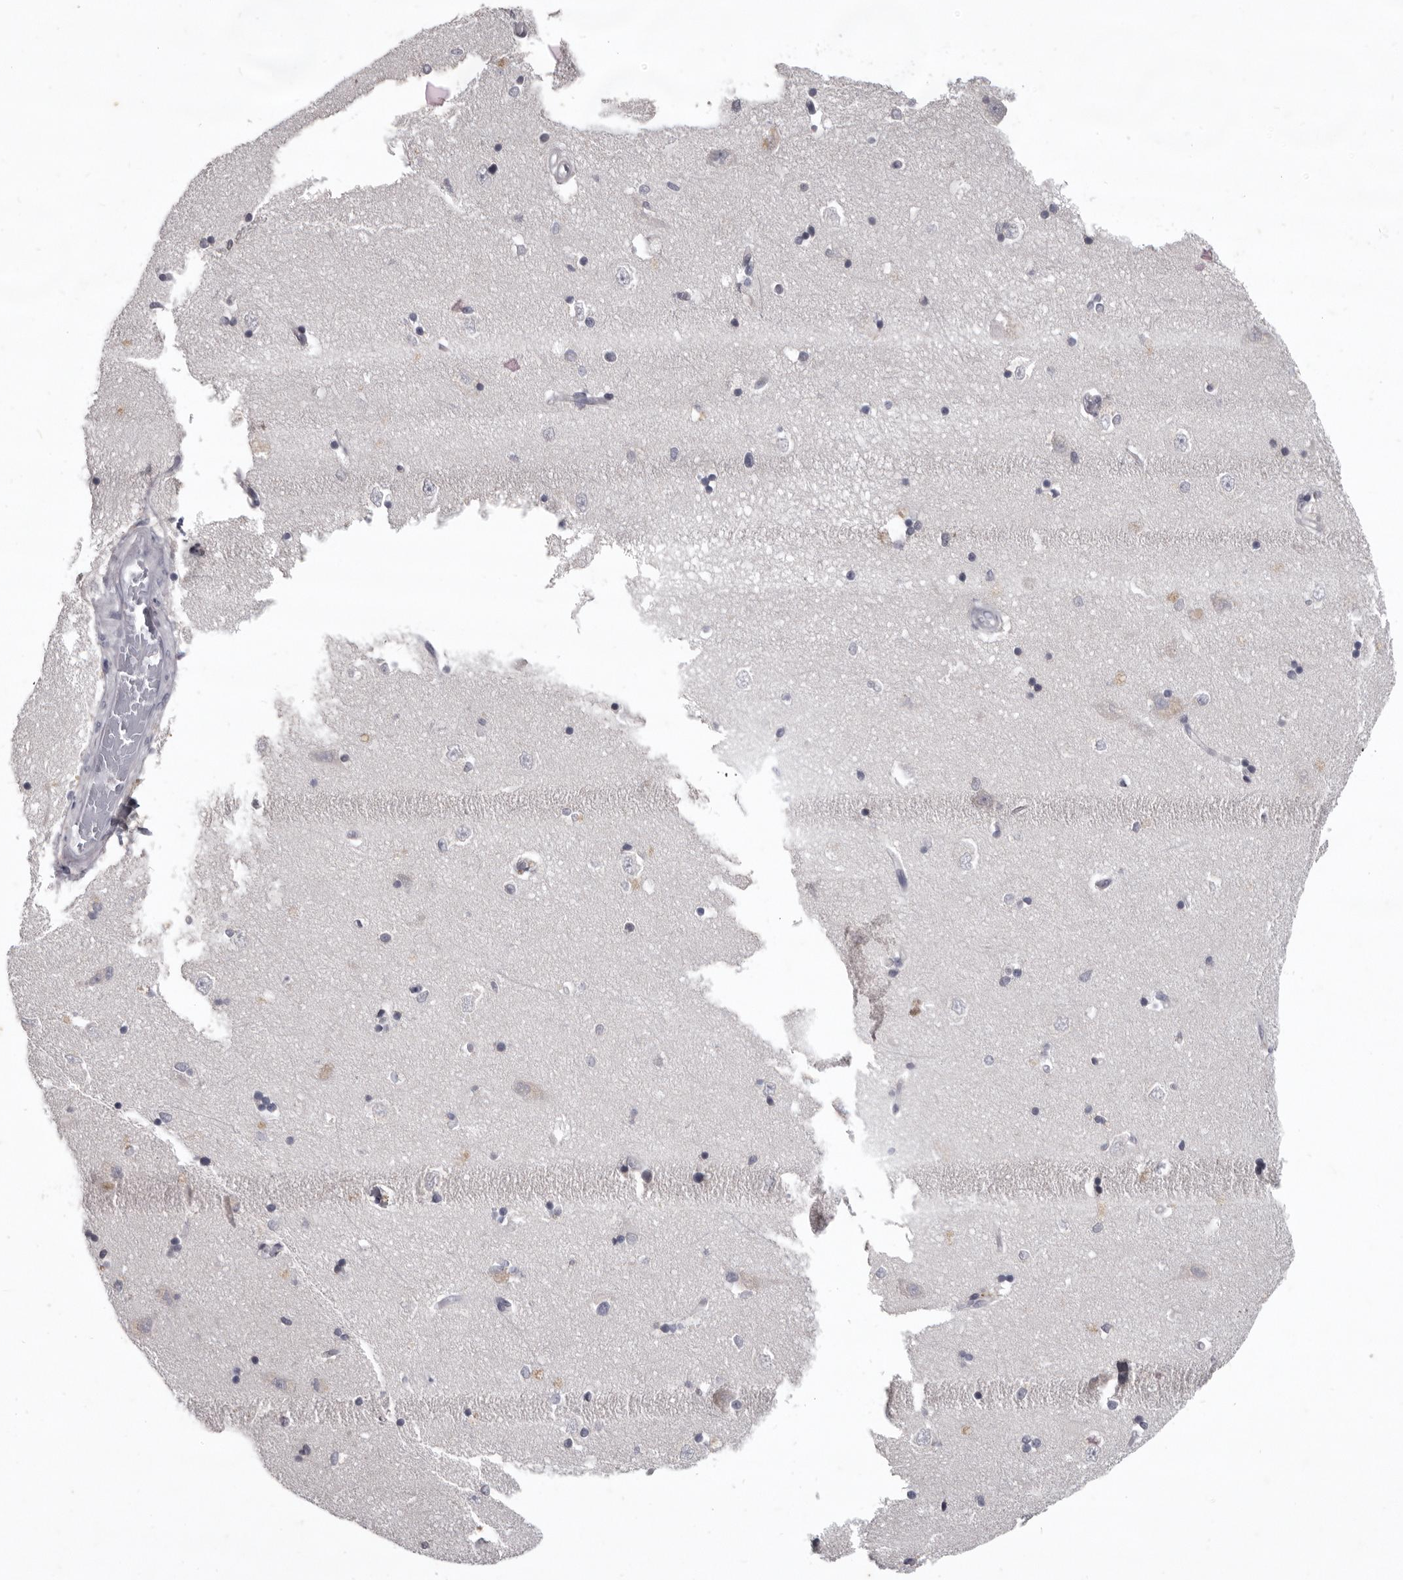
{"staining": {"intensity": "negative", "quantity": "none", "location": "none"}, "tissue": "hippocampus", "cell_type": "Glial cells", "image_type": "normal", "snomed": [{"axis": "morphology", "description": "Normal tissue, NOS"}, {"axis": "topography", "description": "Hippocampus"}], "caption": "Immunohistochemistry (IHC) image of unremarkable human hippocampus stained for a protein (brown), which displays no positivity in glial cells. (DAB (3,3'-diaminobenzidine) immunohistochemistry (IHC) with hematoxylin counter stain).", "gene": "SULT1E1", "patient": {"sex": "male", "age": 45}}